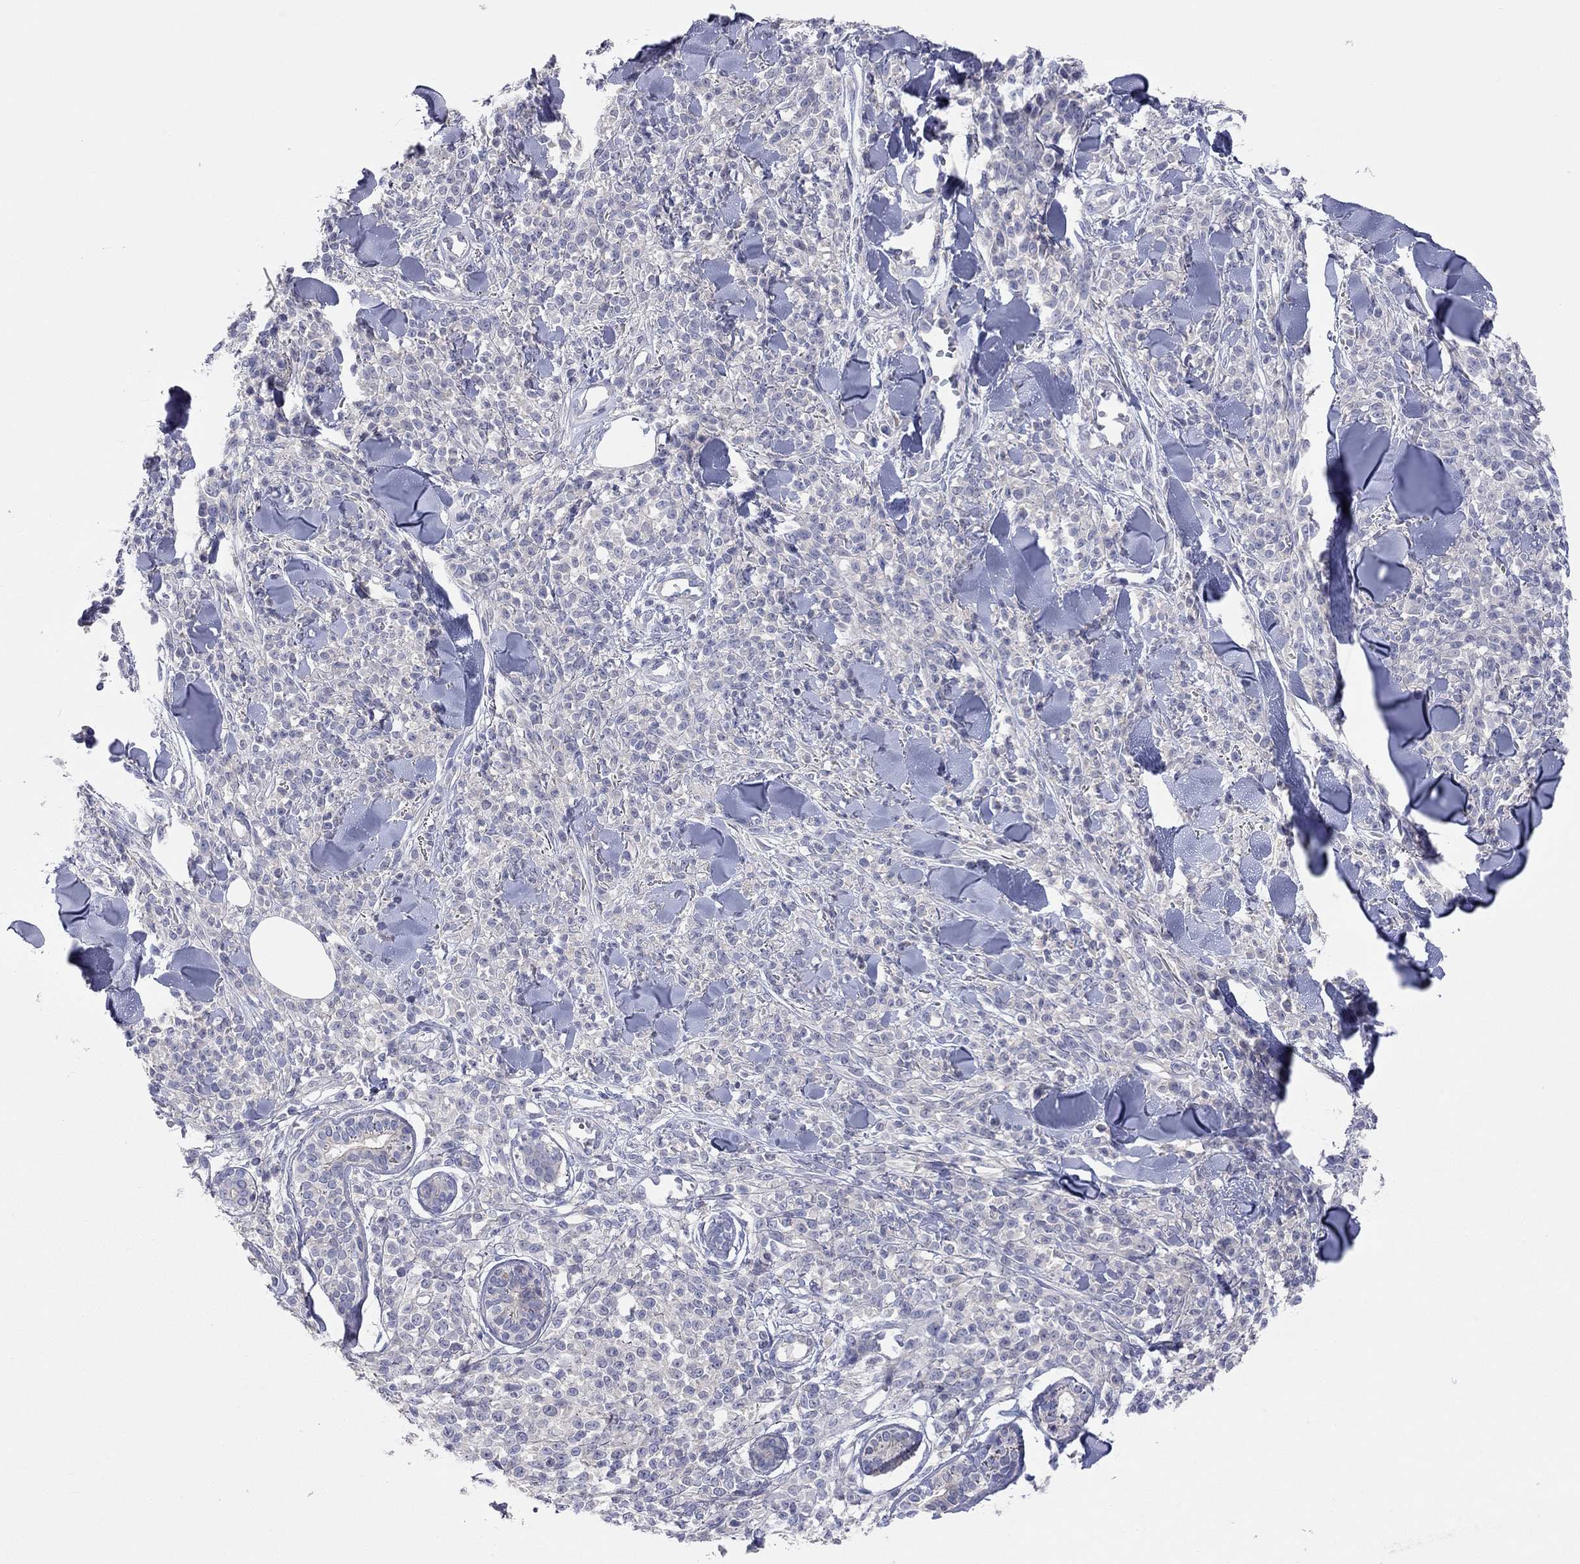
{"staining": {"intensity": "negative", "quantity": "none", "location": "none"}, "tissue": "melanoma", "cell_type": "Tumor cells", "image_type": "cancer", "snomed": [{"axis": "morphology", "description": "Malignant melanoma, NOS"}, {"axis": "topography", "description": "Skin"}, {"axis": "topography", "description": "Skin of trunk"}], "caption": "A high-resolution image shows IHC staining of malignant melanoma, which displays no significant staining in tumor cells.", "gene": "KCNB1", "patient": {"sex": "male", "age": 74}}